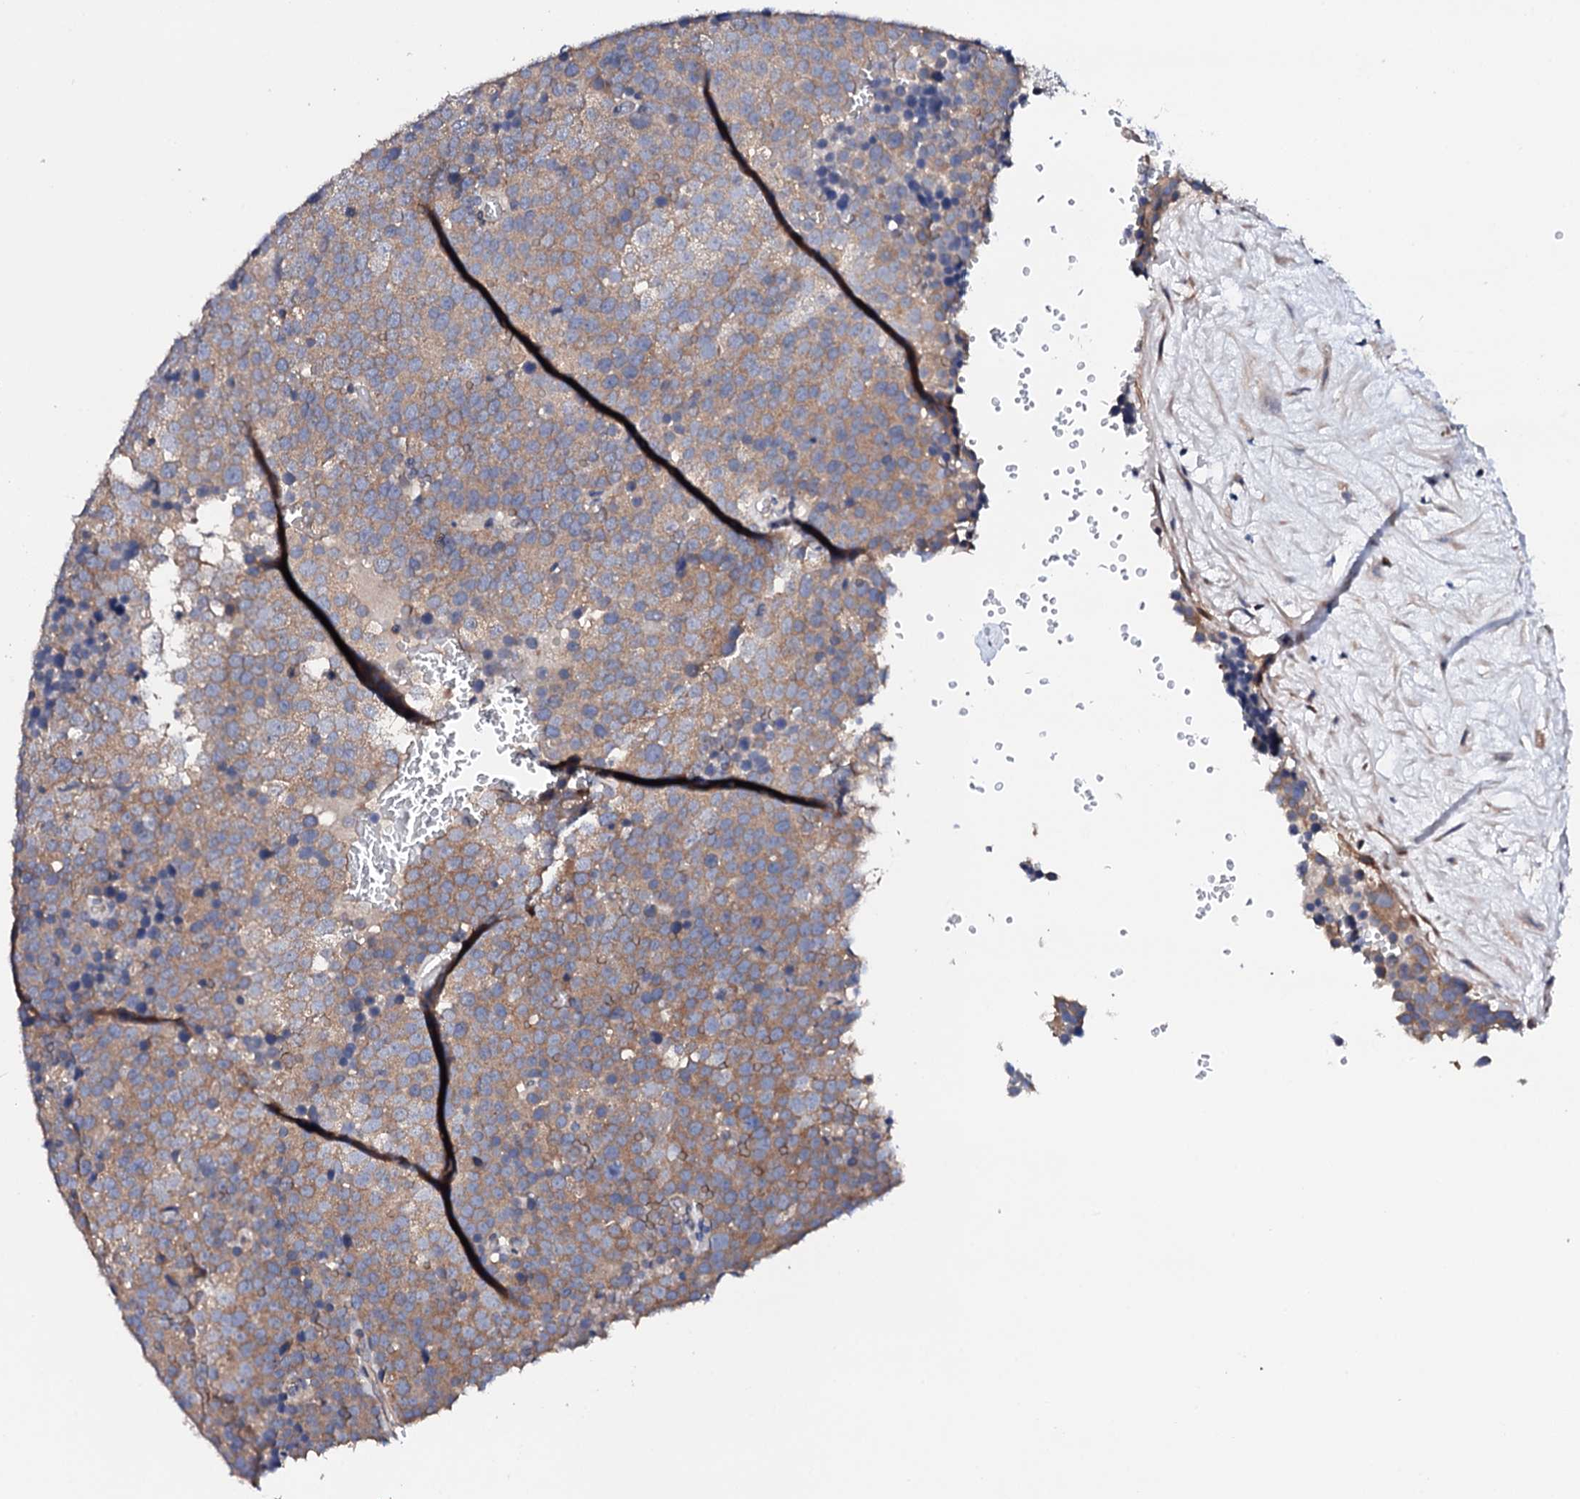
{"staining": {"intensity": "moderate", "quantity": ">75%", "location": "cytoplasmic/membranous"}, "tissue": "testis cancer", "cell_type": "Tumor cells", "image_type": "cancer", "snomed": [{"axis": "morphology", "description": "Seminoma, NOS"}, {"axis": "topography", "description": "Testis"}], "caption": "Testis cancer (seminoma) stained for a protein (brown) shows moderate cytoplasmic/membranous positive staining in approximately >75% of tumor cells.", "gene": "NUP58", "patient": {"sex": "male", "age": 71}}